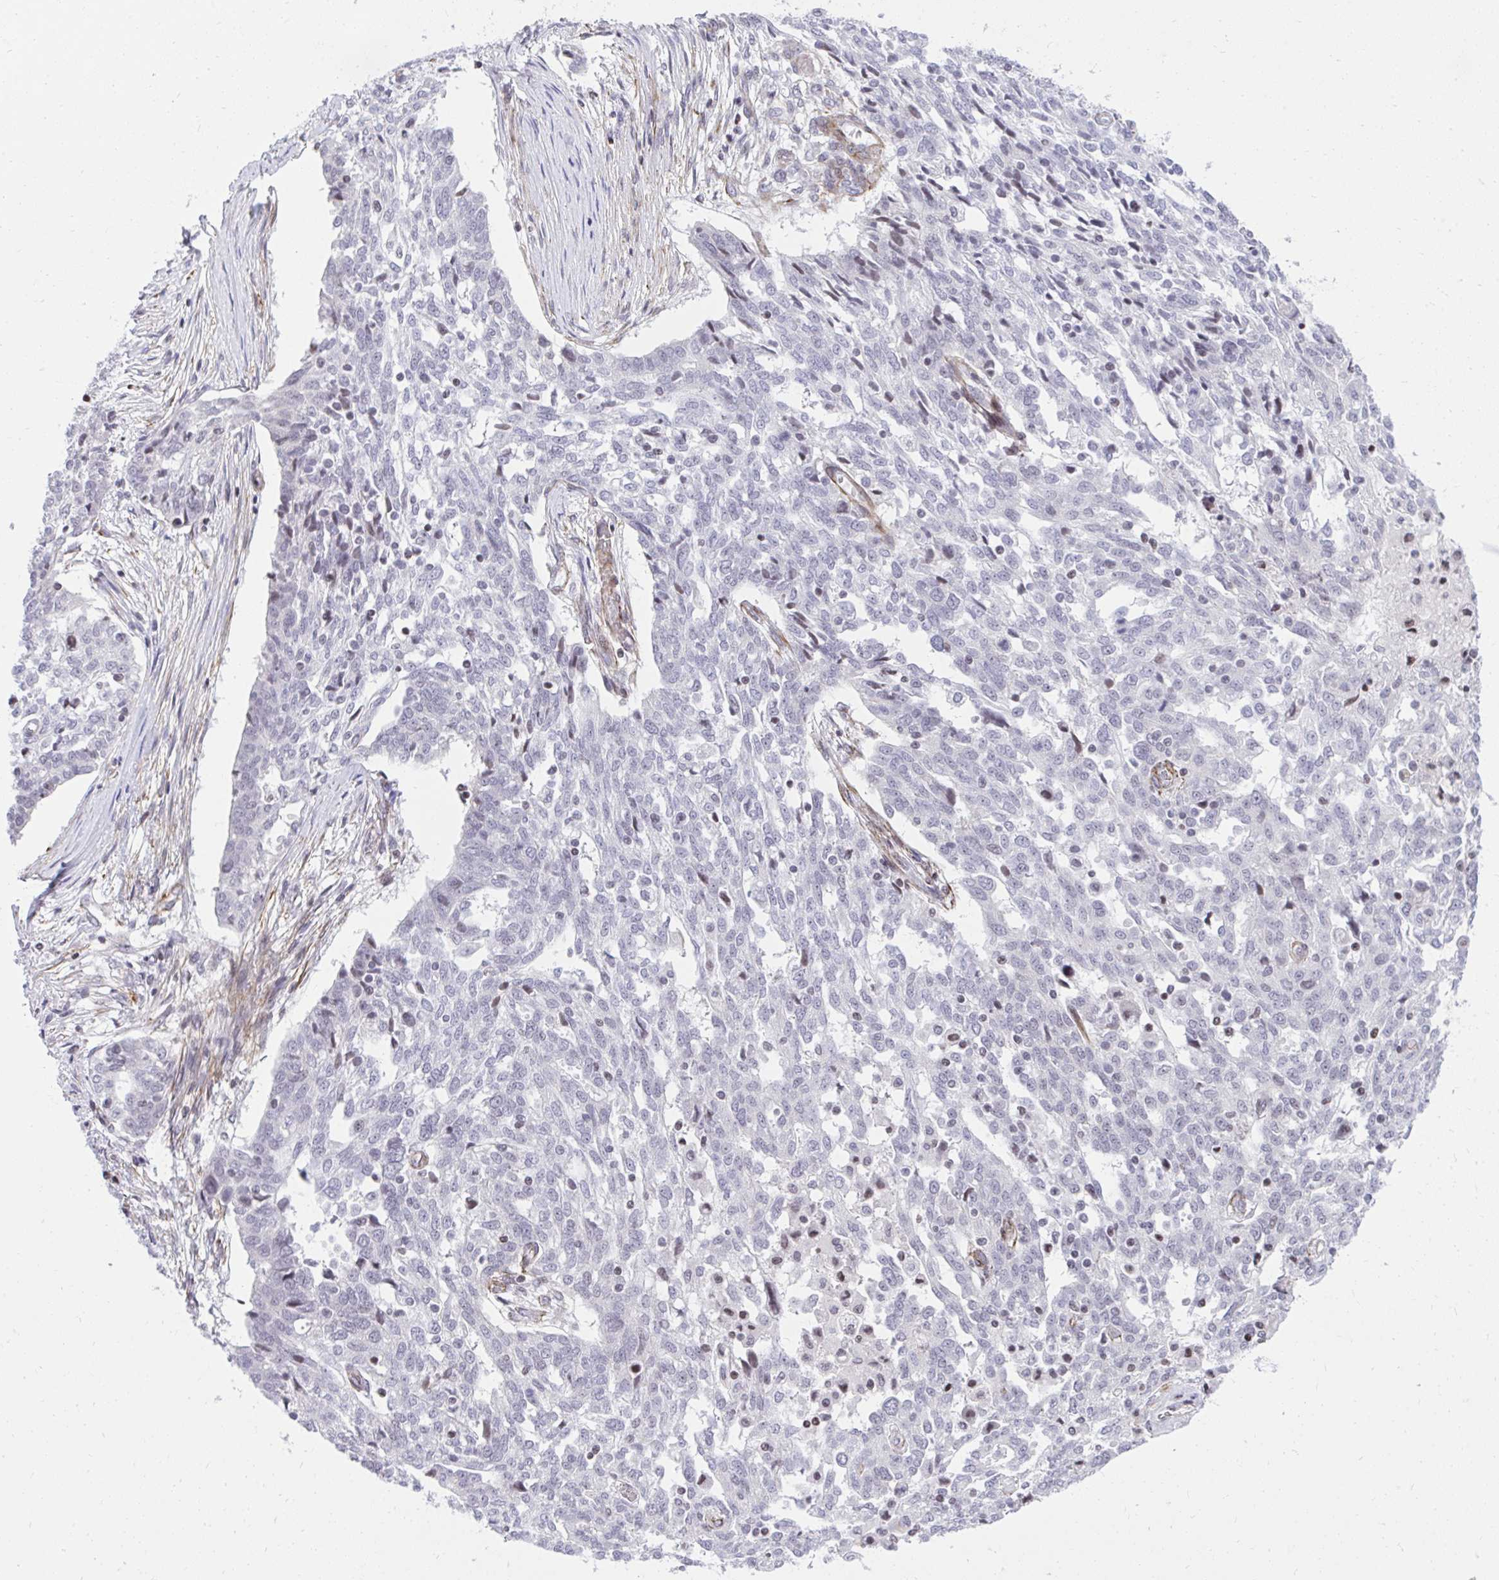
{"staining": {"intensity": "negative", "quantity": "none", "location": "none"}, "tissue": "ovarian cancer", "cell_type": "Tumor cells", "image_type": "cancer", "snomed": [{"axis": "morphology", "description": "Cystadenocarcinoma, serous, NOS"}, {"axis": "topography", "description": "Ovary"}], "caption": "The image demonstrates no significant staining in tumor cells of serous cystadenocarcinoma (ovarian). Brightfield microscopy of immunohistochemistry stained with DAB (3,3'-diaminobenzidine) (brown) and hematoxylin (blue), captured at high magnification.", "gene": "KCNN4", "patient": {"sex": "female", "age": 67}}